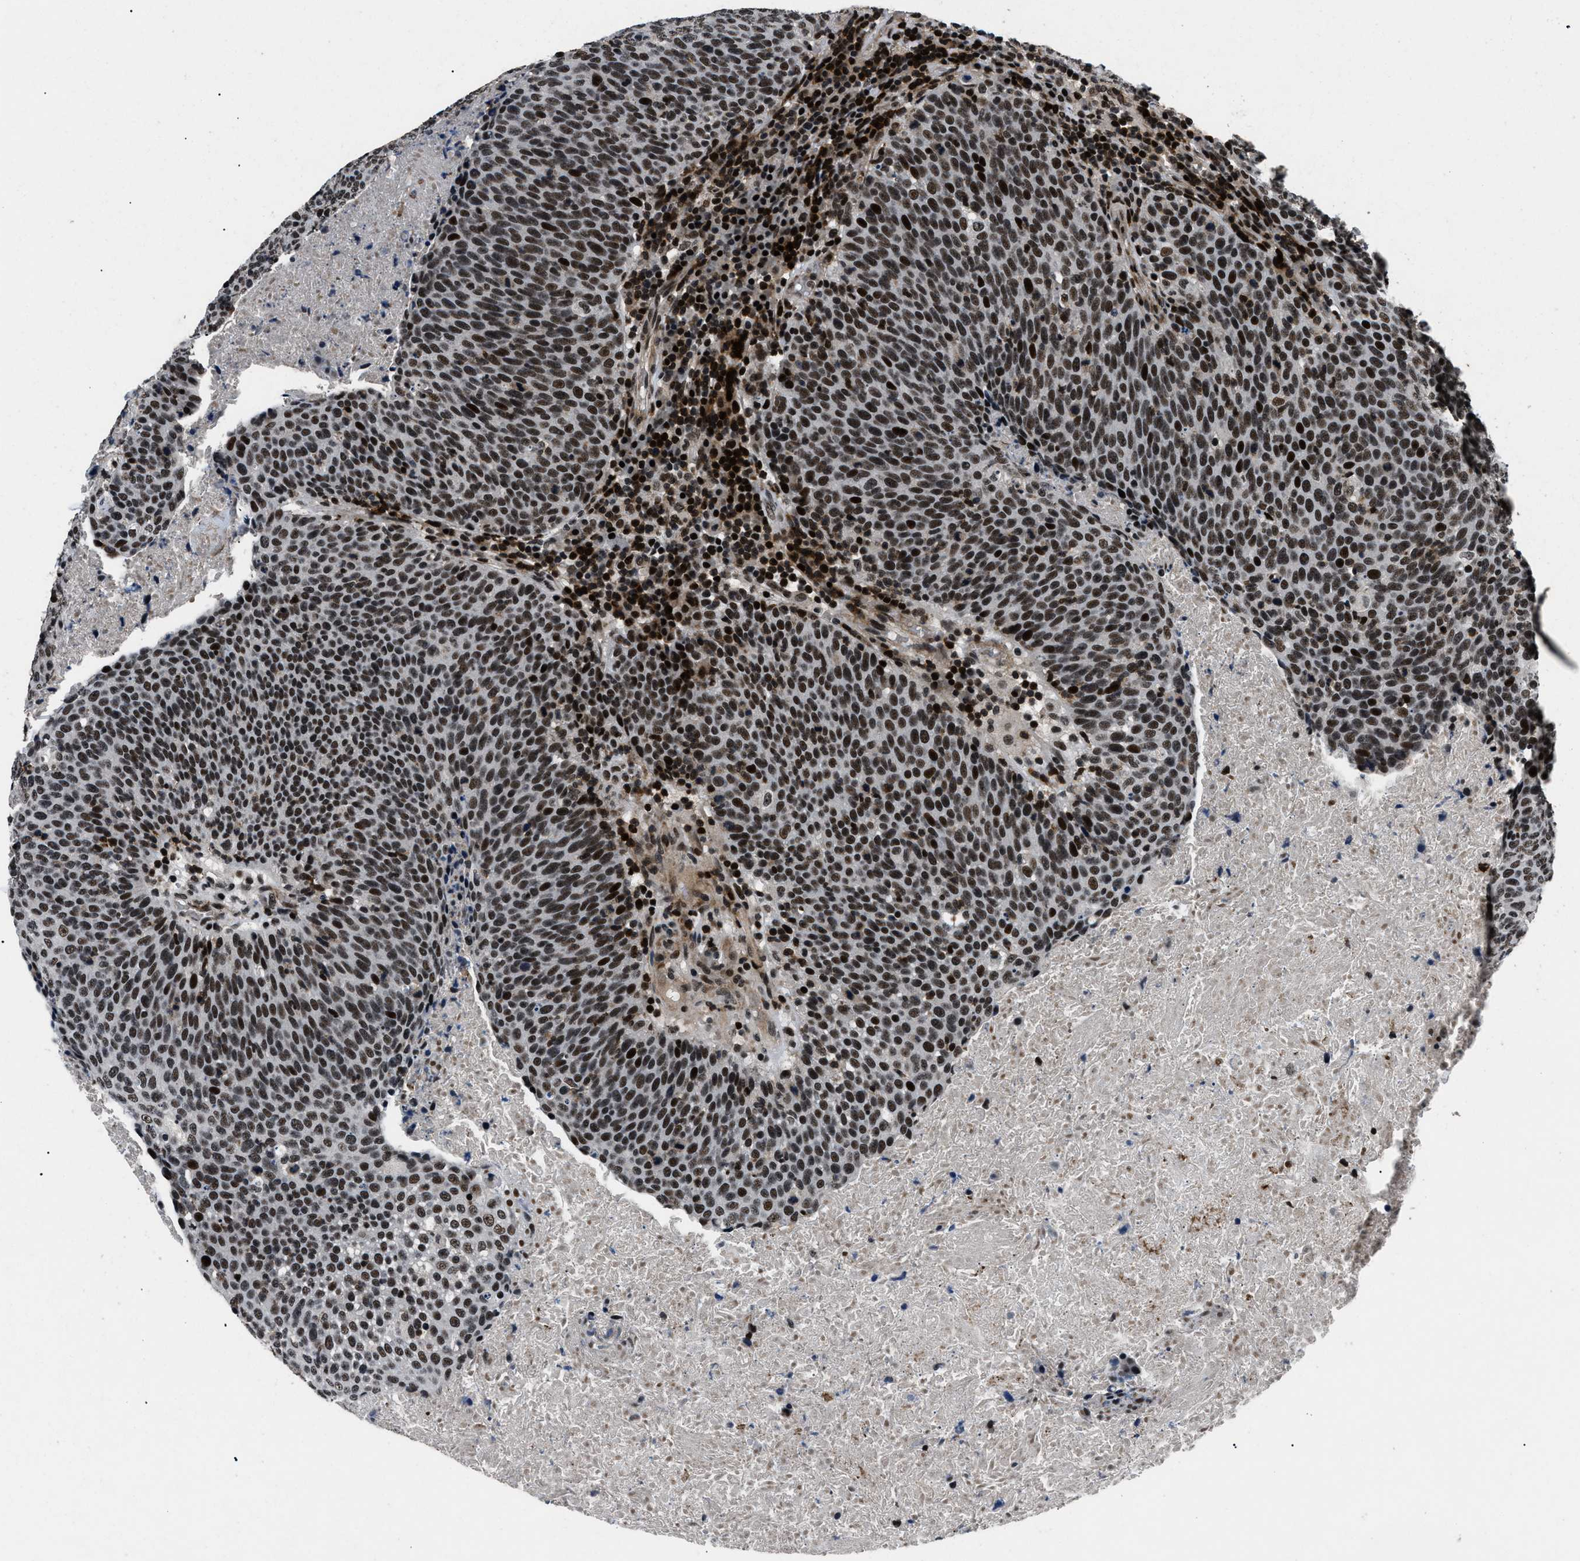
{"staining": {"intensity": "strong", "quantity": ">75%", "location": "nuclear"}, "tissue": "head and neck cancer", "cell_type": "Tumor cells", "image_type": "cancer", "snomed": [{"axis": "morphology", "description": "Squamous cell carcinoma, NOS"}, {"axis": "morphology", "description": "Squamous cell carcinoma, metastatic, NOS"}, {"axis": "topography", "description": "Lymph node"}, {"axis": "topography", "description": "Head-Neck"}], "caption": "Immunohistochemistry (IHC) staining of head and neck cancer, which exhibits high levels of strong nuclear expression in approximately >75% of tumor cells indicating strong nuclear protein positivity. The staining was performed using DAB (brown) for protein detection and nuclei were counterstained in hematoxylin (blue).", "gene": "SMARCB1", "patient": {"sex": "male", "age": 62}}